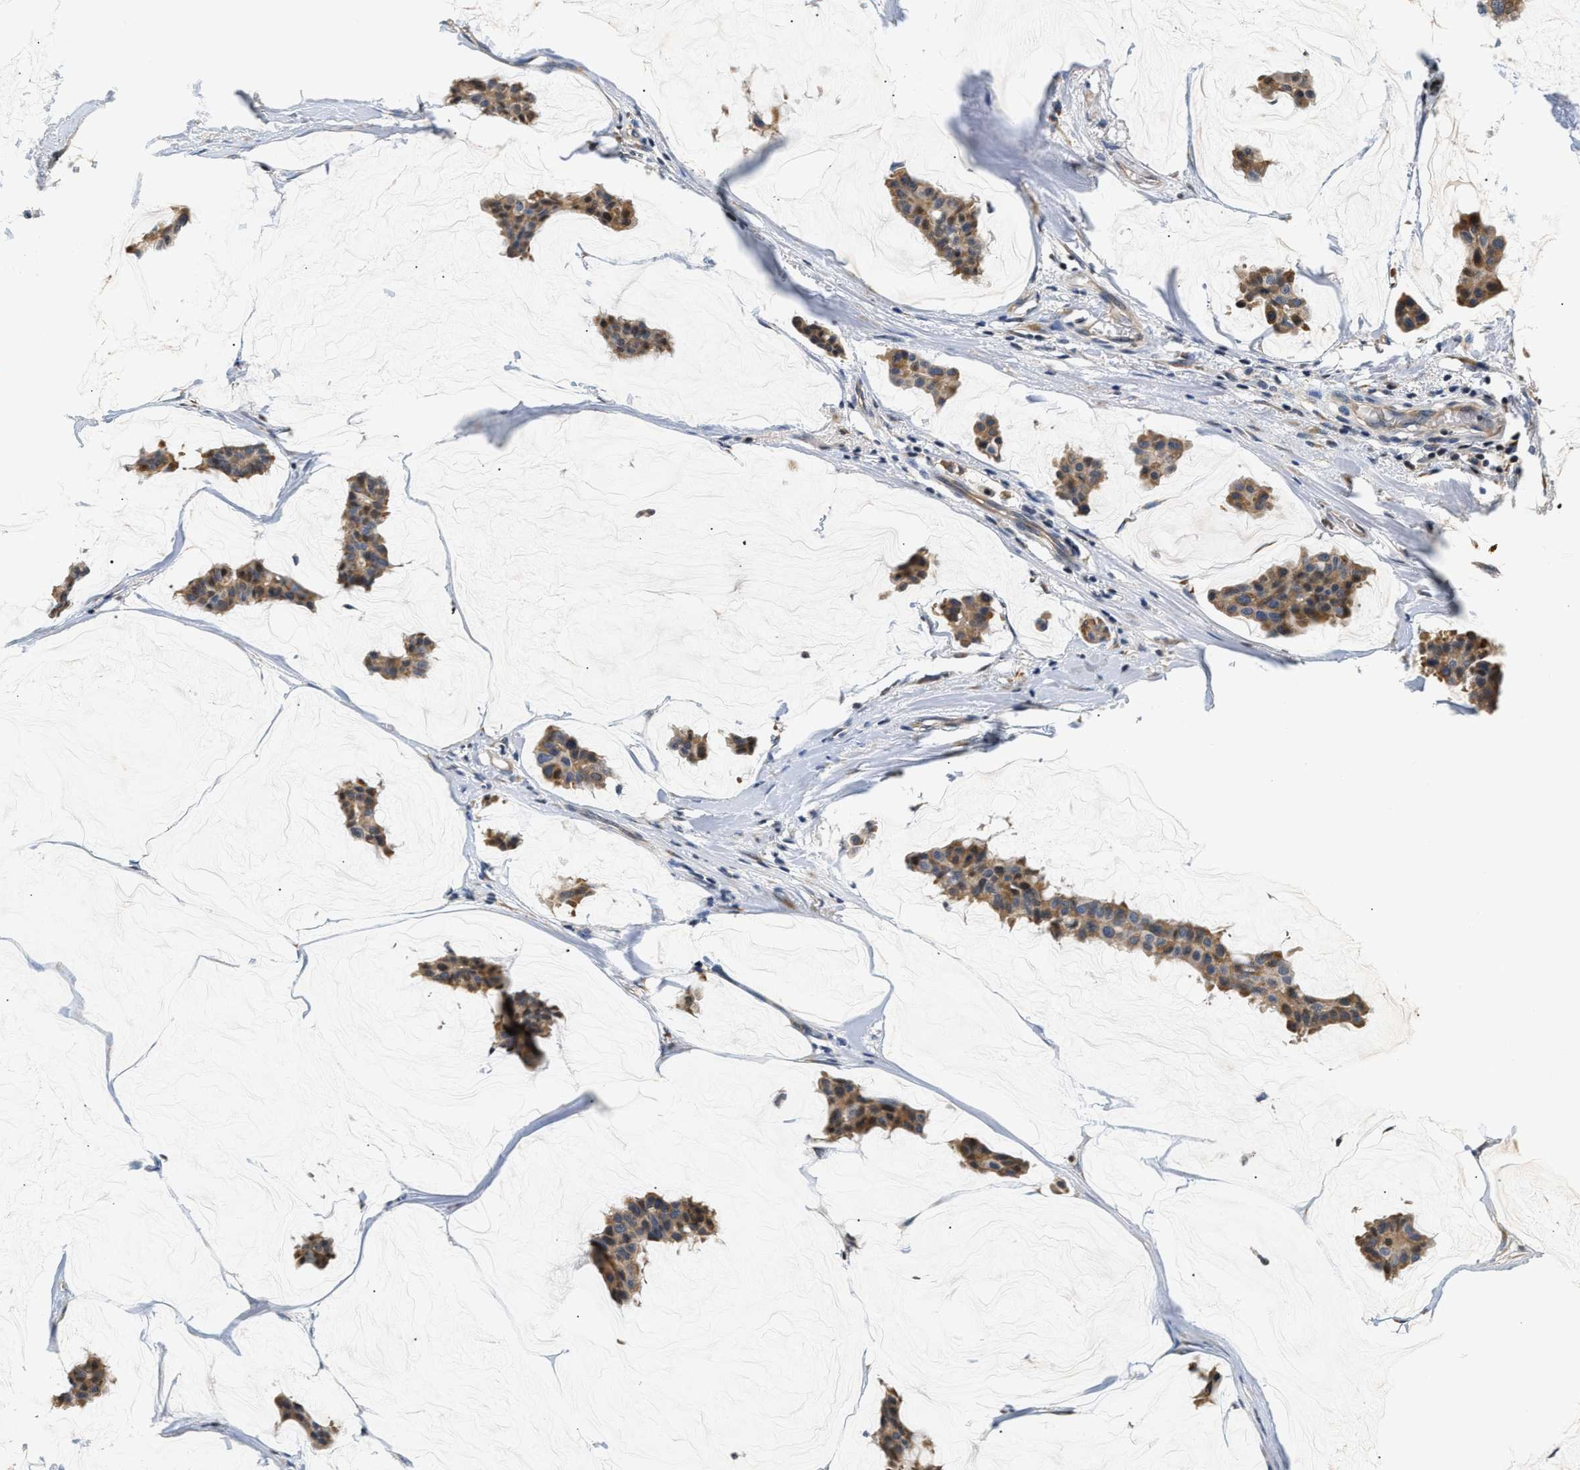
{"staining": {"intensity": "moderate", "quantity": ">75%", "location": "cytoplasmic/membranous"}, "tissue": "breast cancer", "cell_type": "Tumor cells", "image_type": "cancer", "snomed": [{"axis": "morphology", "description": "Duct carcinoma"}, {"axis": "topography", "description": "Breast"}], "caption": "This photomicrograph exhibits immunohistochemistry (IHC) staining of human breast cancer, with medium moderate cytoplasmic/membranous positivity in approximately >75% of tumor cells.", "gene": "TNIP2", "patient": {"sex": "female", "age": 93}}